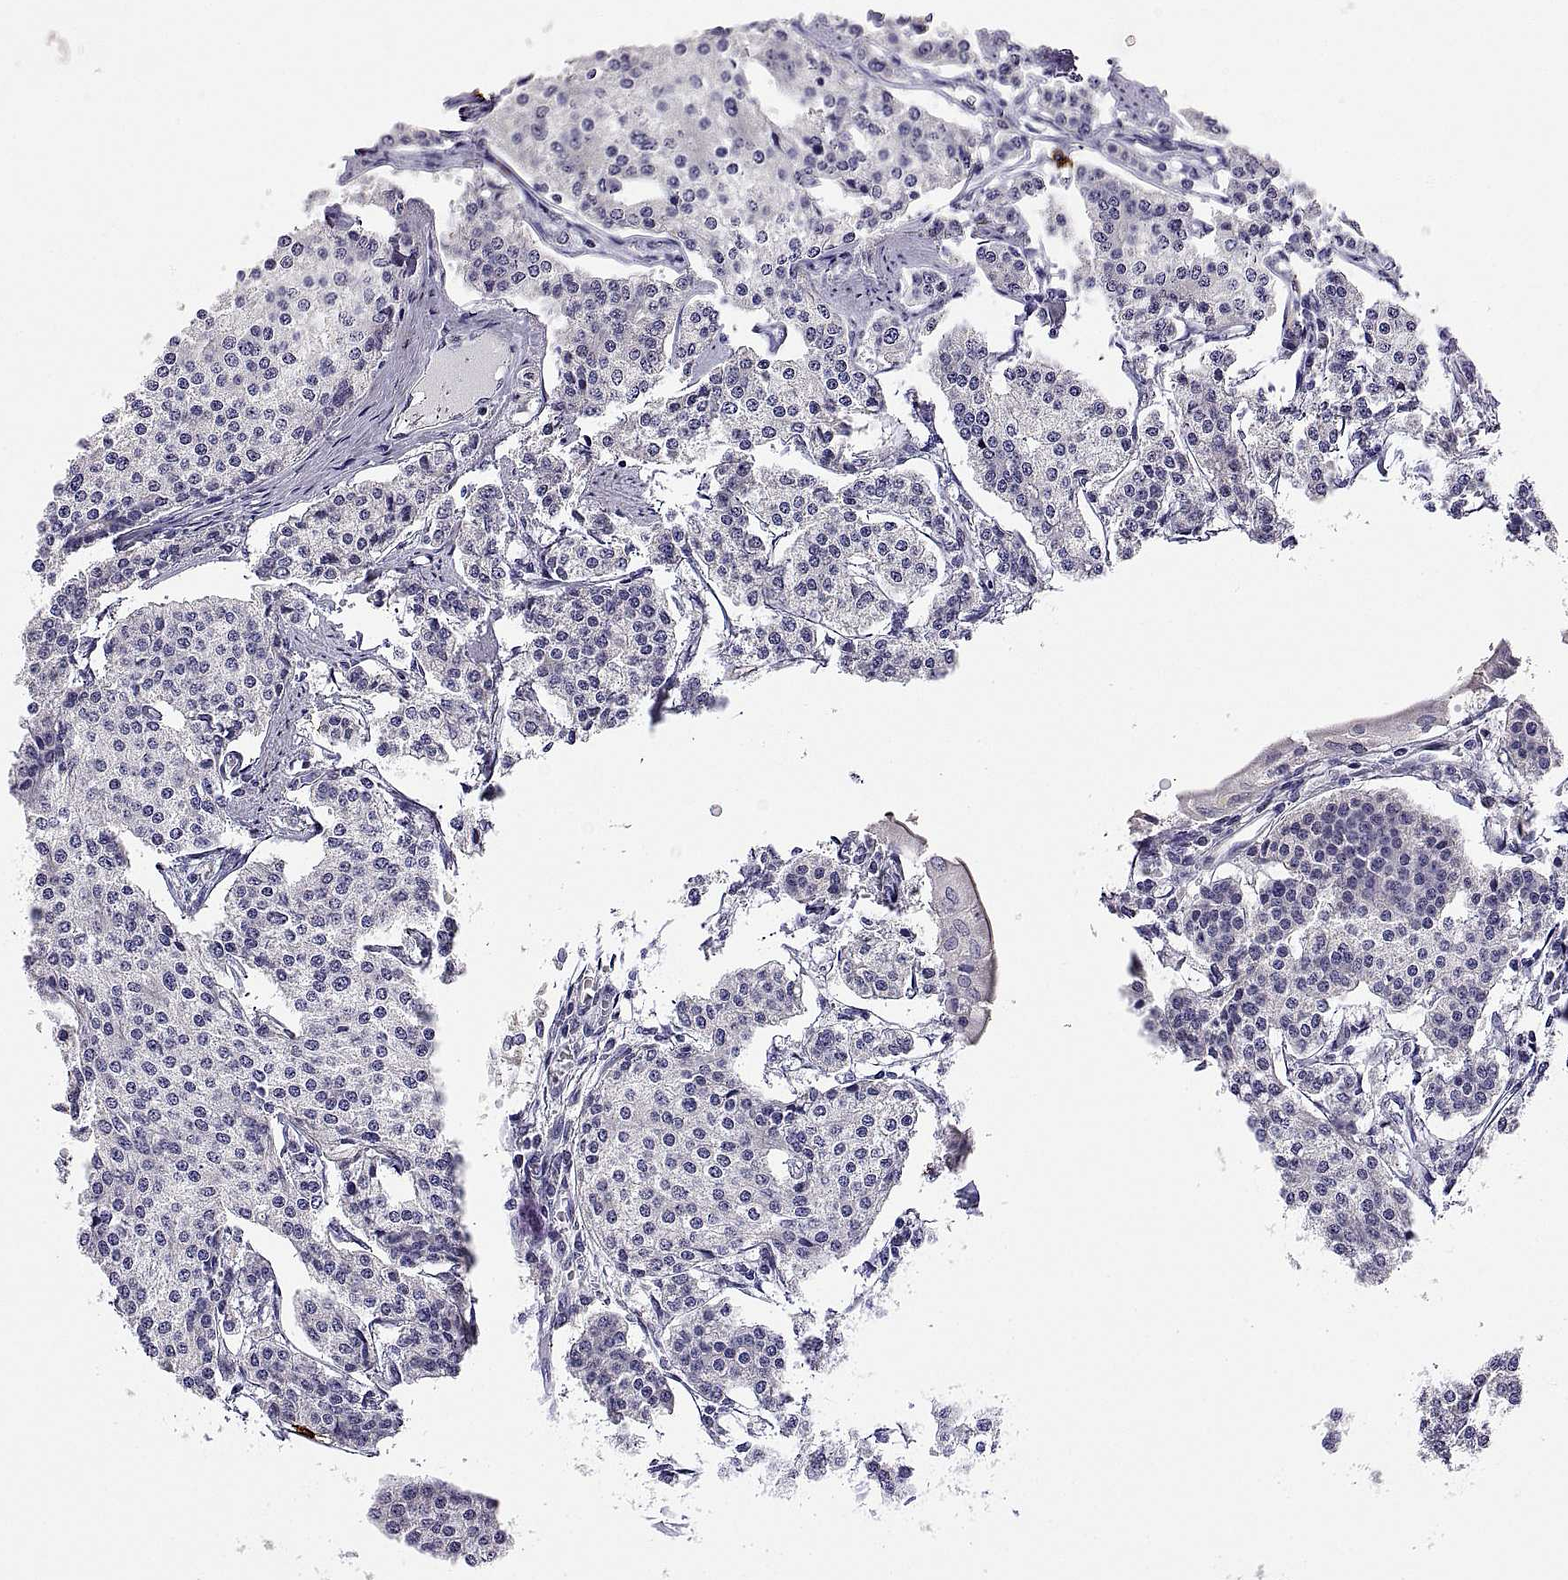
{"staining": {"intensity": "negative", "quantity": "none", "location": "none"}, "tissue": "carcinoid", "cell_type": "Tumor cells", "image_type": "cancer", "snomed": [{"axis": "morphology", "description": "Carcinoid, malignant, NOS"}, {"axis": "topography", "description": "Small intestine"}], "caption": "Carcinoid was stained to show a protein in brown. There is no significant expression in tumor cells.", "gene": "MS4A1", "patient": {"sex": "female", "age": 65}}